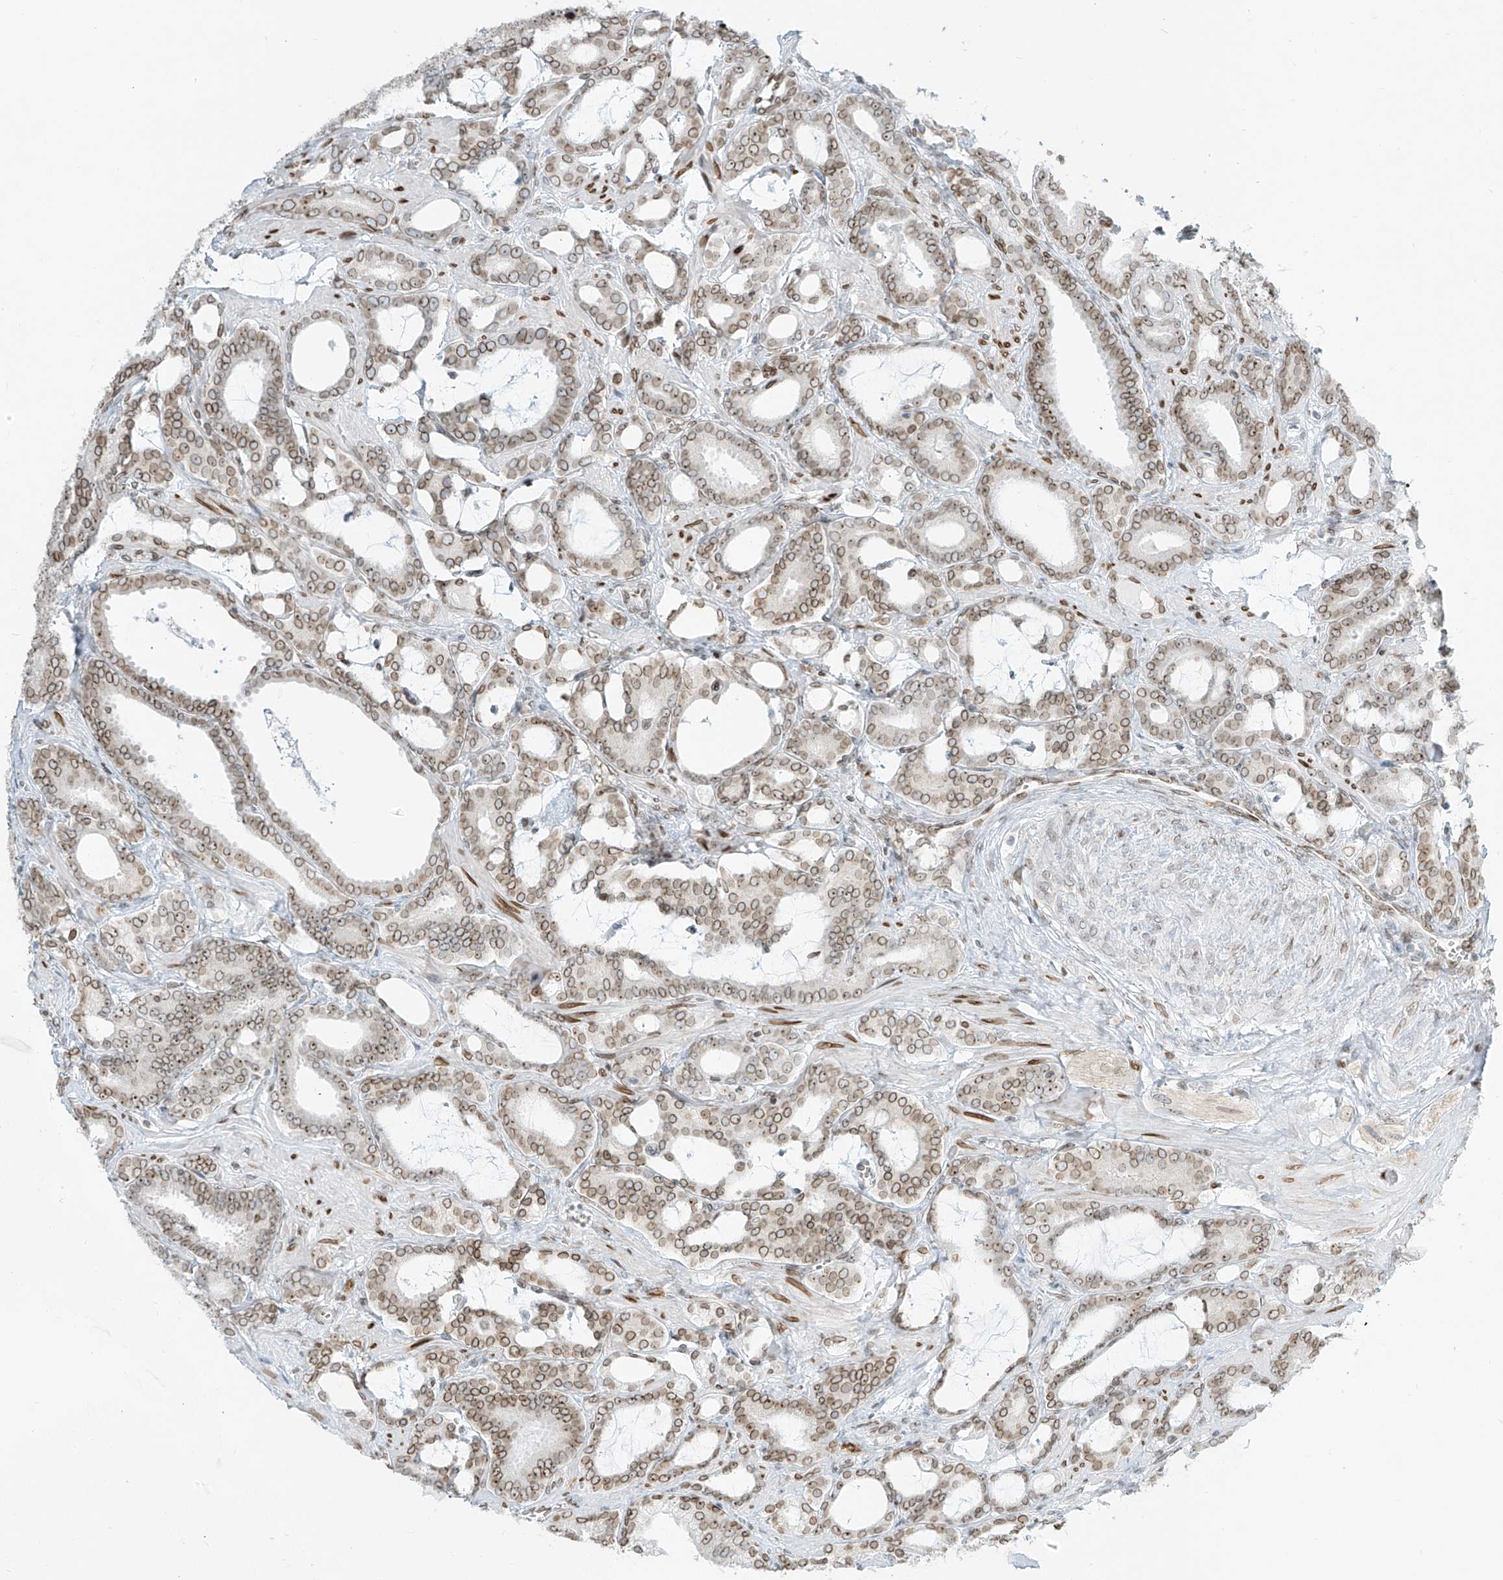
{"staining": {"intensity": "moderate", "quantity": "25%-75%", "location": "cytoplasmic/membranous,nuclear"}, "tissue": "prostate cancer", "cell_type": "Tumor cells", "image_type": "cancer", "snomed": [{"axis": "morphology", "description": "Adenocarcinoma, High grade"}, {"axis": "topography", "description": "Prostate and seminal vesicle, NOS"}], "caption": "The immunohistochemical stain shows moderate cytoplasmic/membranous and nuclear positivity in tumor cells of prostate adenocarcinoma (high-grade) tissue.", "gene": "SAMD15", "patient": {"sex": "male", "age": 67}}